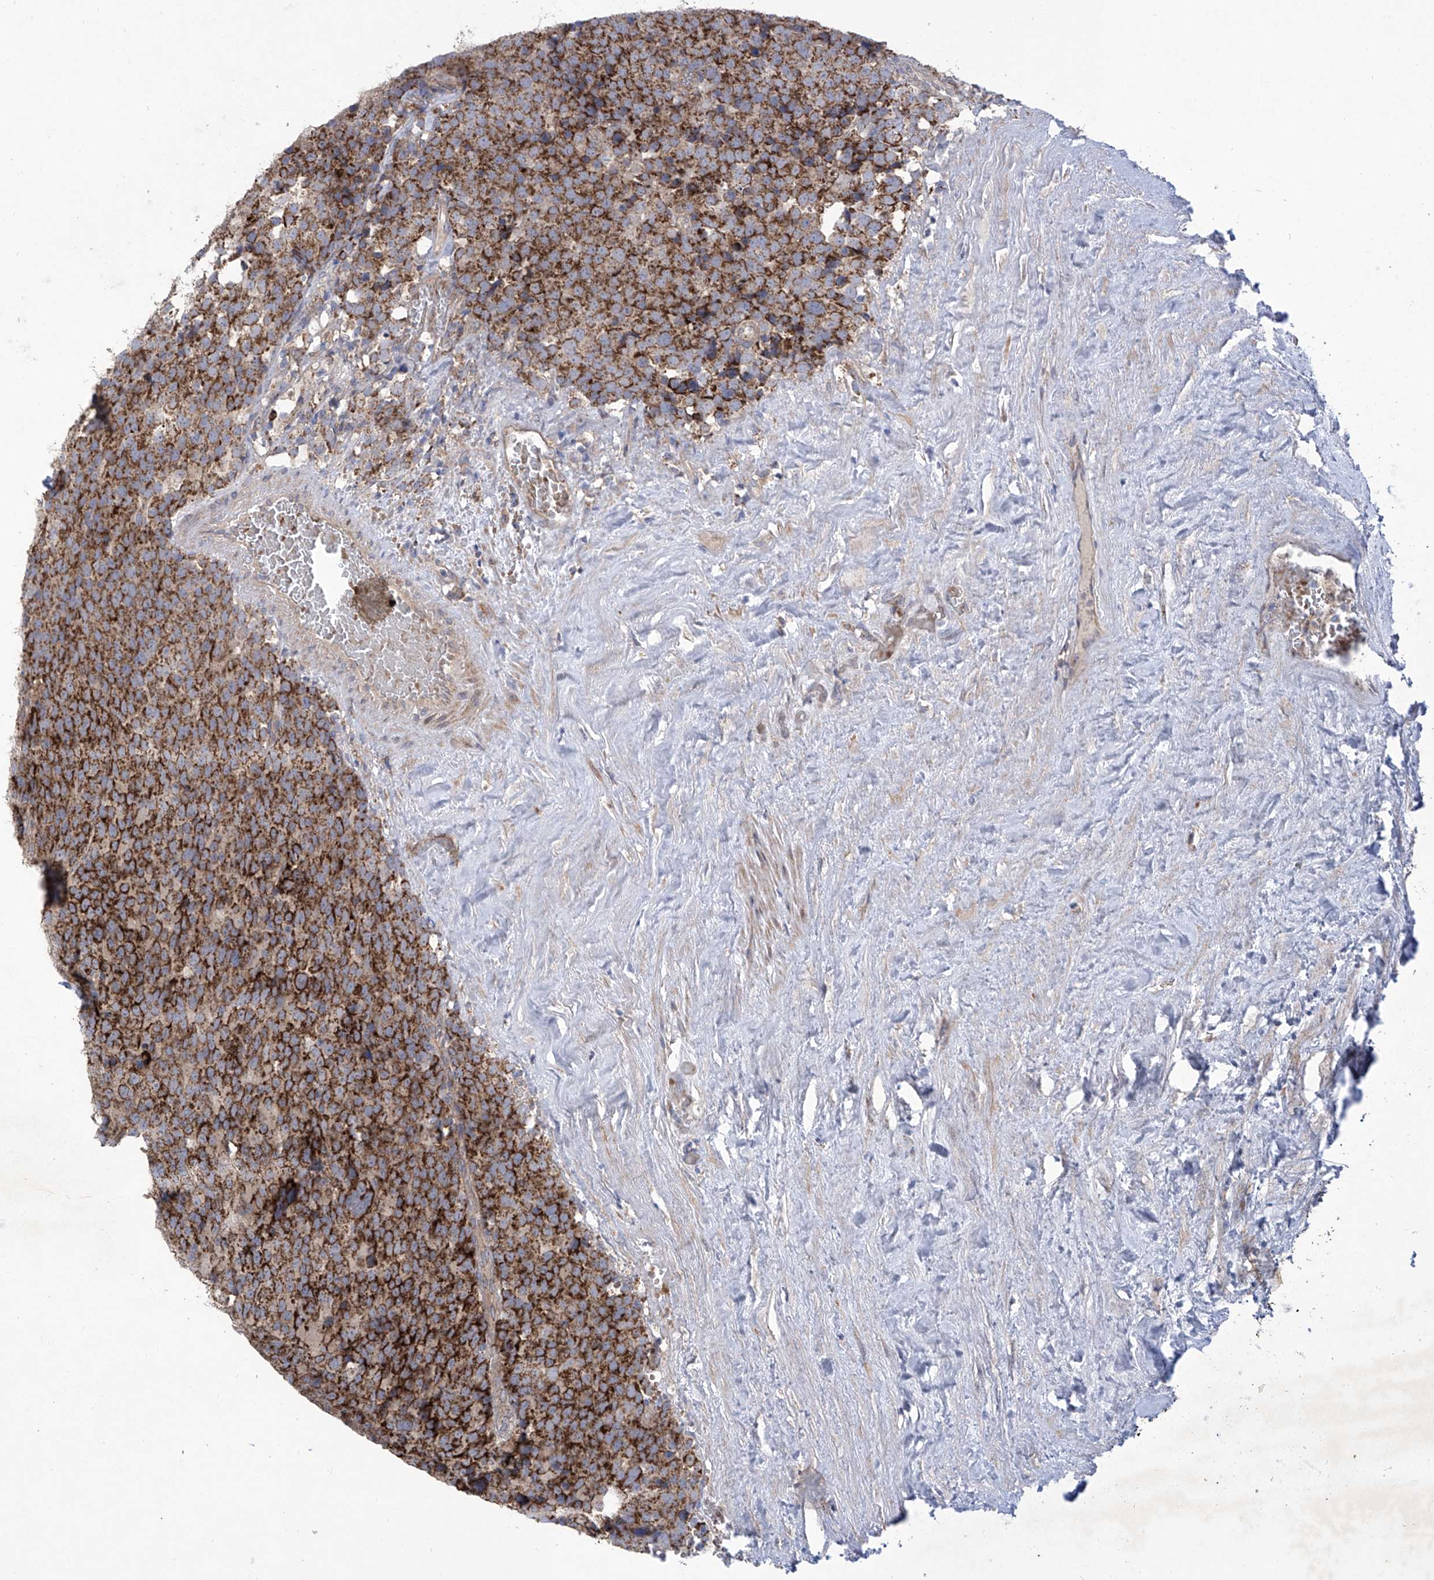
{"staining": {"intensity": "strong", "quantity": ">75%", "location": "cytoplasmic/membranous"}, "tissue": "testis cancer", "cell_type": "Tumor cells", "image_type": "cancer", "snomed": [{"axis": "morphology", "description": "Seminoma, NOS"}, {"axis": "topography", "description": "Testis"}], "caption": "Protein analysis of seminoma (testis) tissue displays strong cytoplasmic/membranous positivity in about >75% of tumor cells.", "gene": "COQ3", "patient": {"sex": "male", "age": 71}}